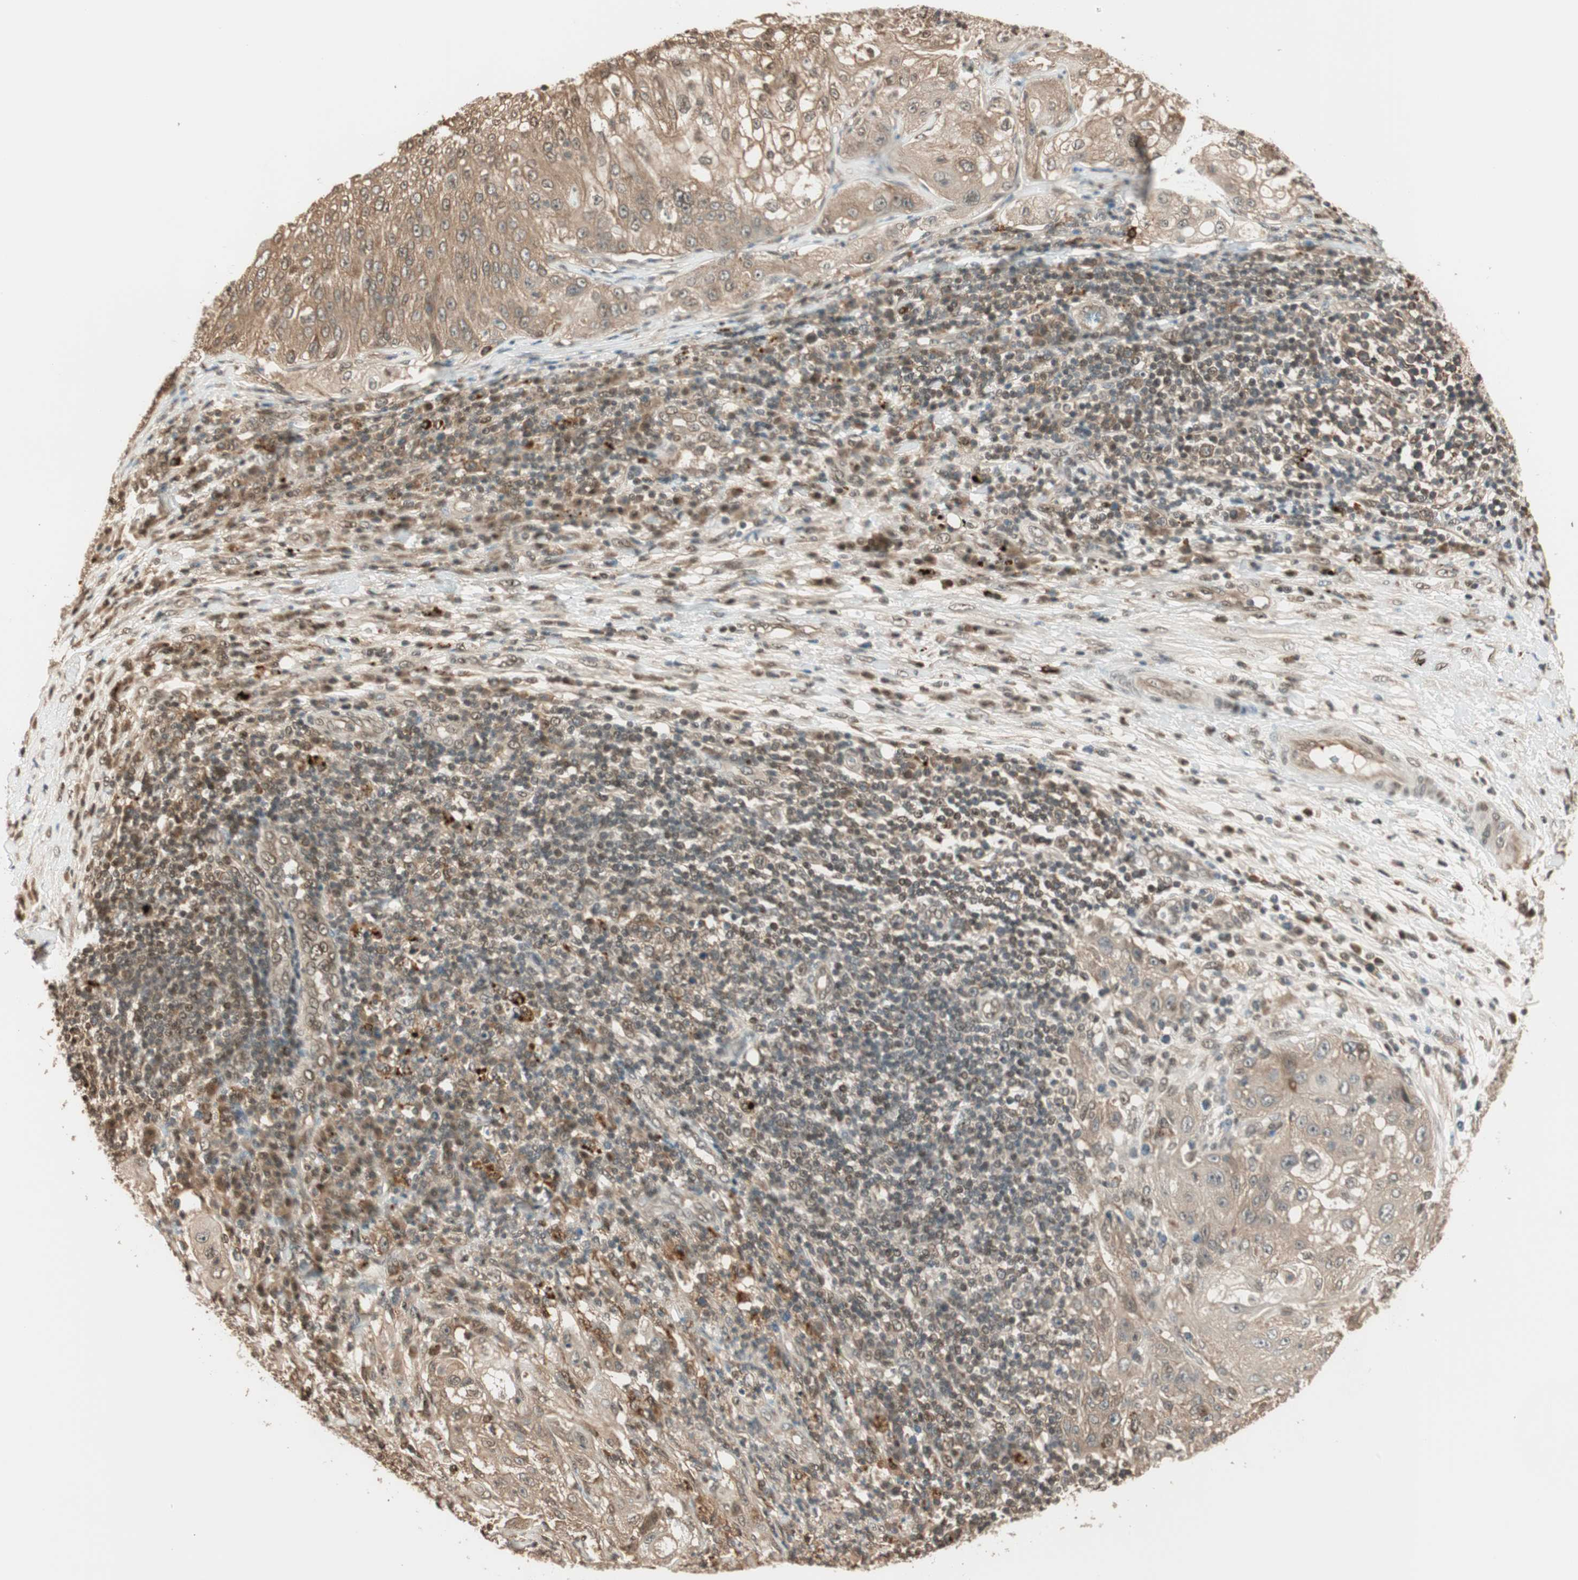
{"staining": {"intensity": "moderate", "quantity": ">75%", "location": "cytoplasmic/membranous"}, "tissue": "lung cancer", "cell_type": "Tumor cells", "image_type": "cancer", "snomed": [{"axis": "morphology", "description": "Inflammation, NOS"}, {"axis": "morphology", "description": "Squamous cell carcinoma, NOS"}, {"axis": "topography", "description": "Lymph node"}, {"axis": "topography", "description": "Soft tissue"}, {"axis": "topography", "description": "Lung"}], "caption": "Immunohistochemistry (IHC) of human squamous cell carcinoma (lung) exhibits medium levels of moderate cytoplasmic/membranous staining in approximately >75% of tumor cells.", "gene": "ZNF443", "patient": {"sex": "male", "age": 66}}